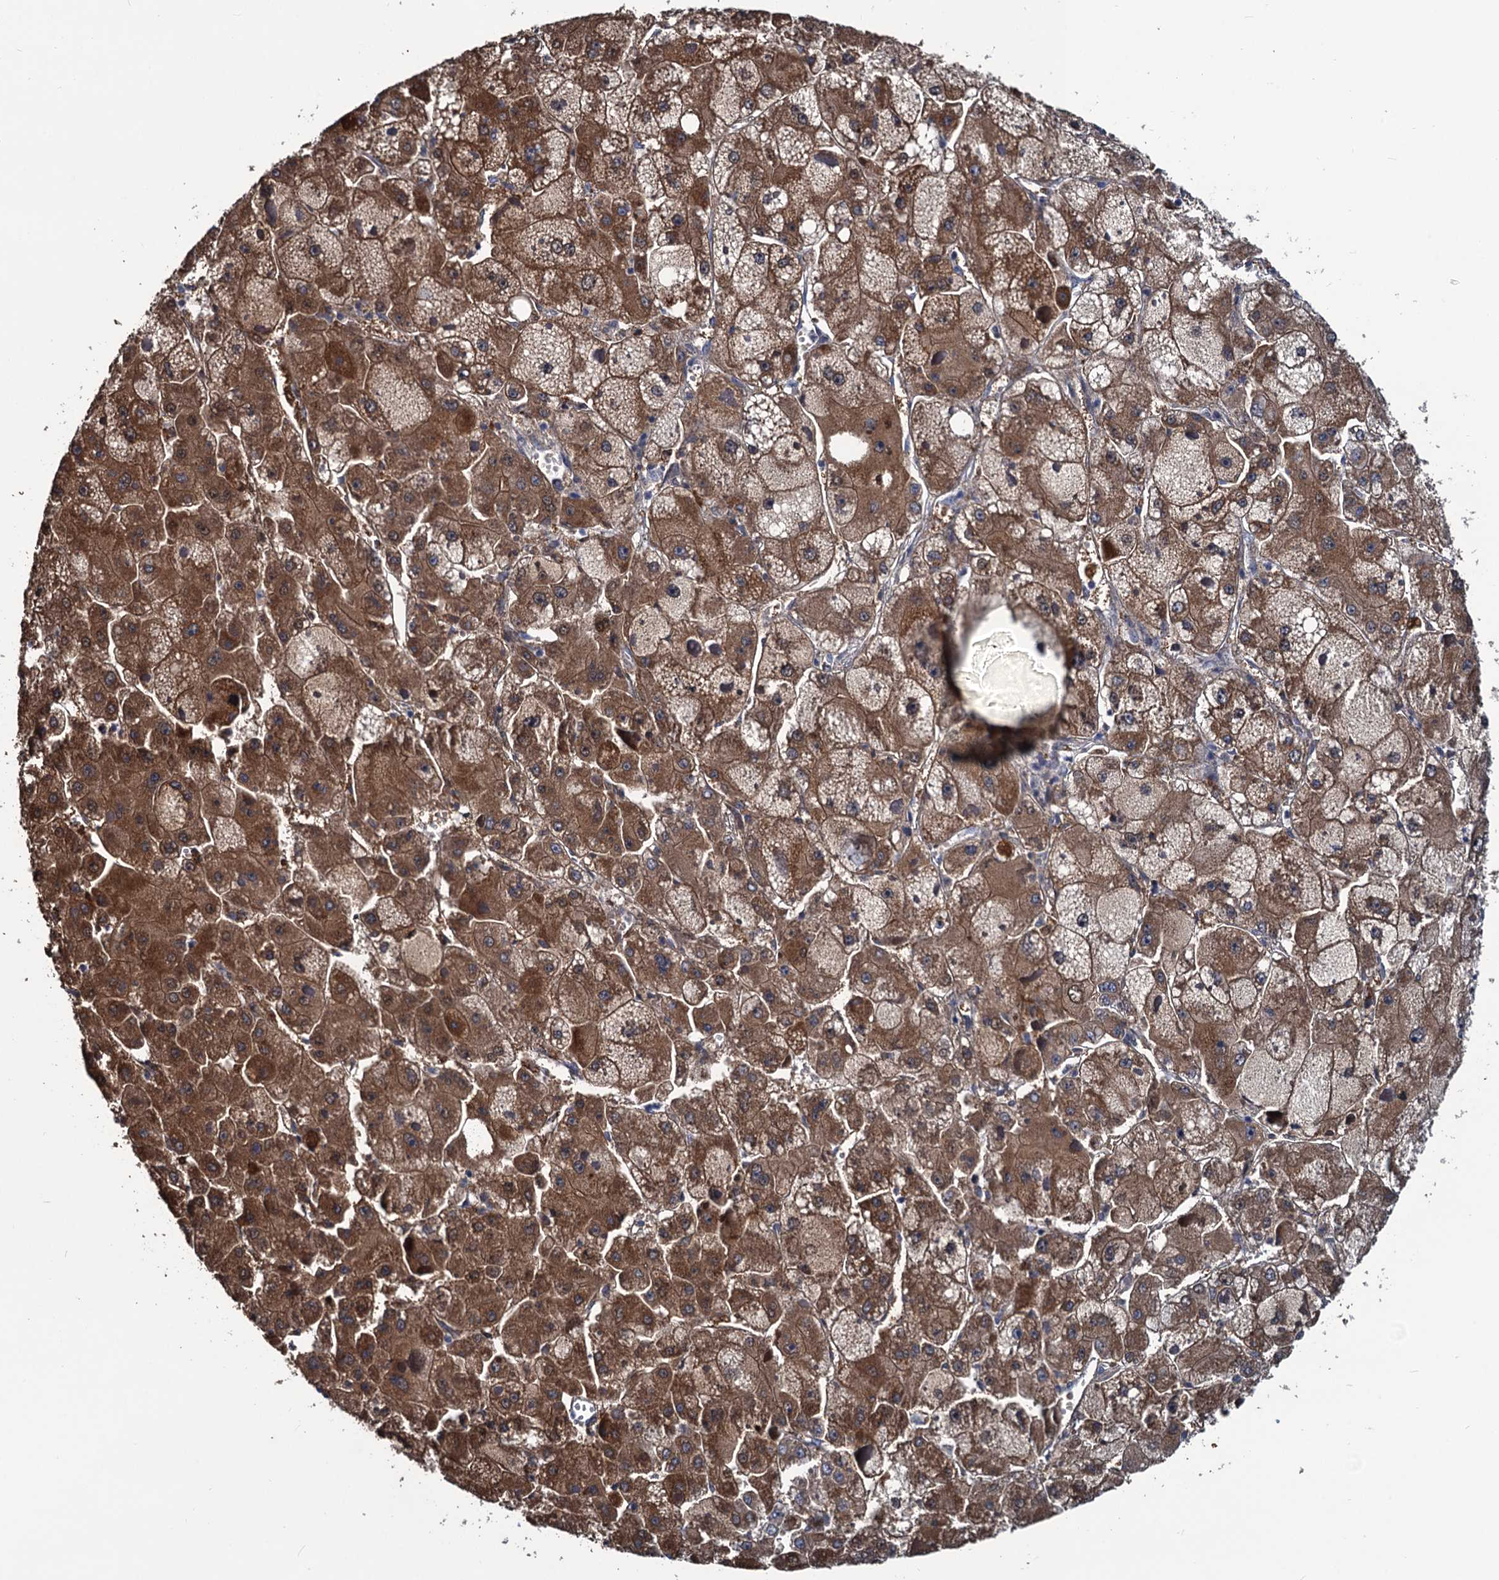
{"staining": {"intensity": "moderate", "quantity": ">75%", "location": "cytoplasmic/membranous"}, "tissue": "liver cancer", "cell_type": "Tumor cells", "image_type": "cancer", "snomed": [{"axis": "morphology", "description": "Carcinoma, Hepatocellular, NOS"}, {"axis": "topography", "description": "Liver"}], "caption": "A brown stain labels moderate cytoplasmic/membranous positivity of a protein in human liver hepatocellular carcinoma tumor cells.", "gene": "RTKN2", "patient": {"sex": "female", "age": 73}}